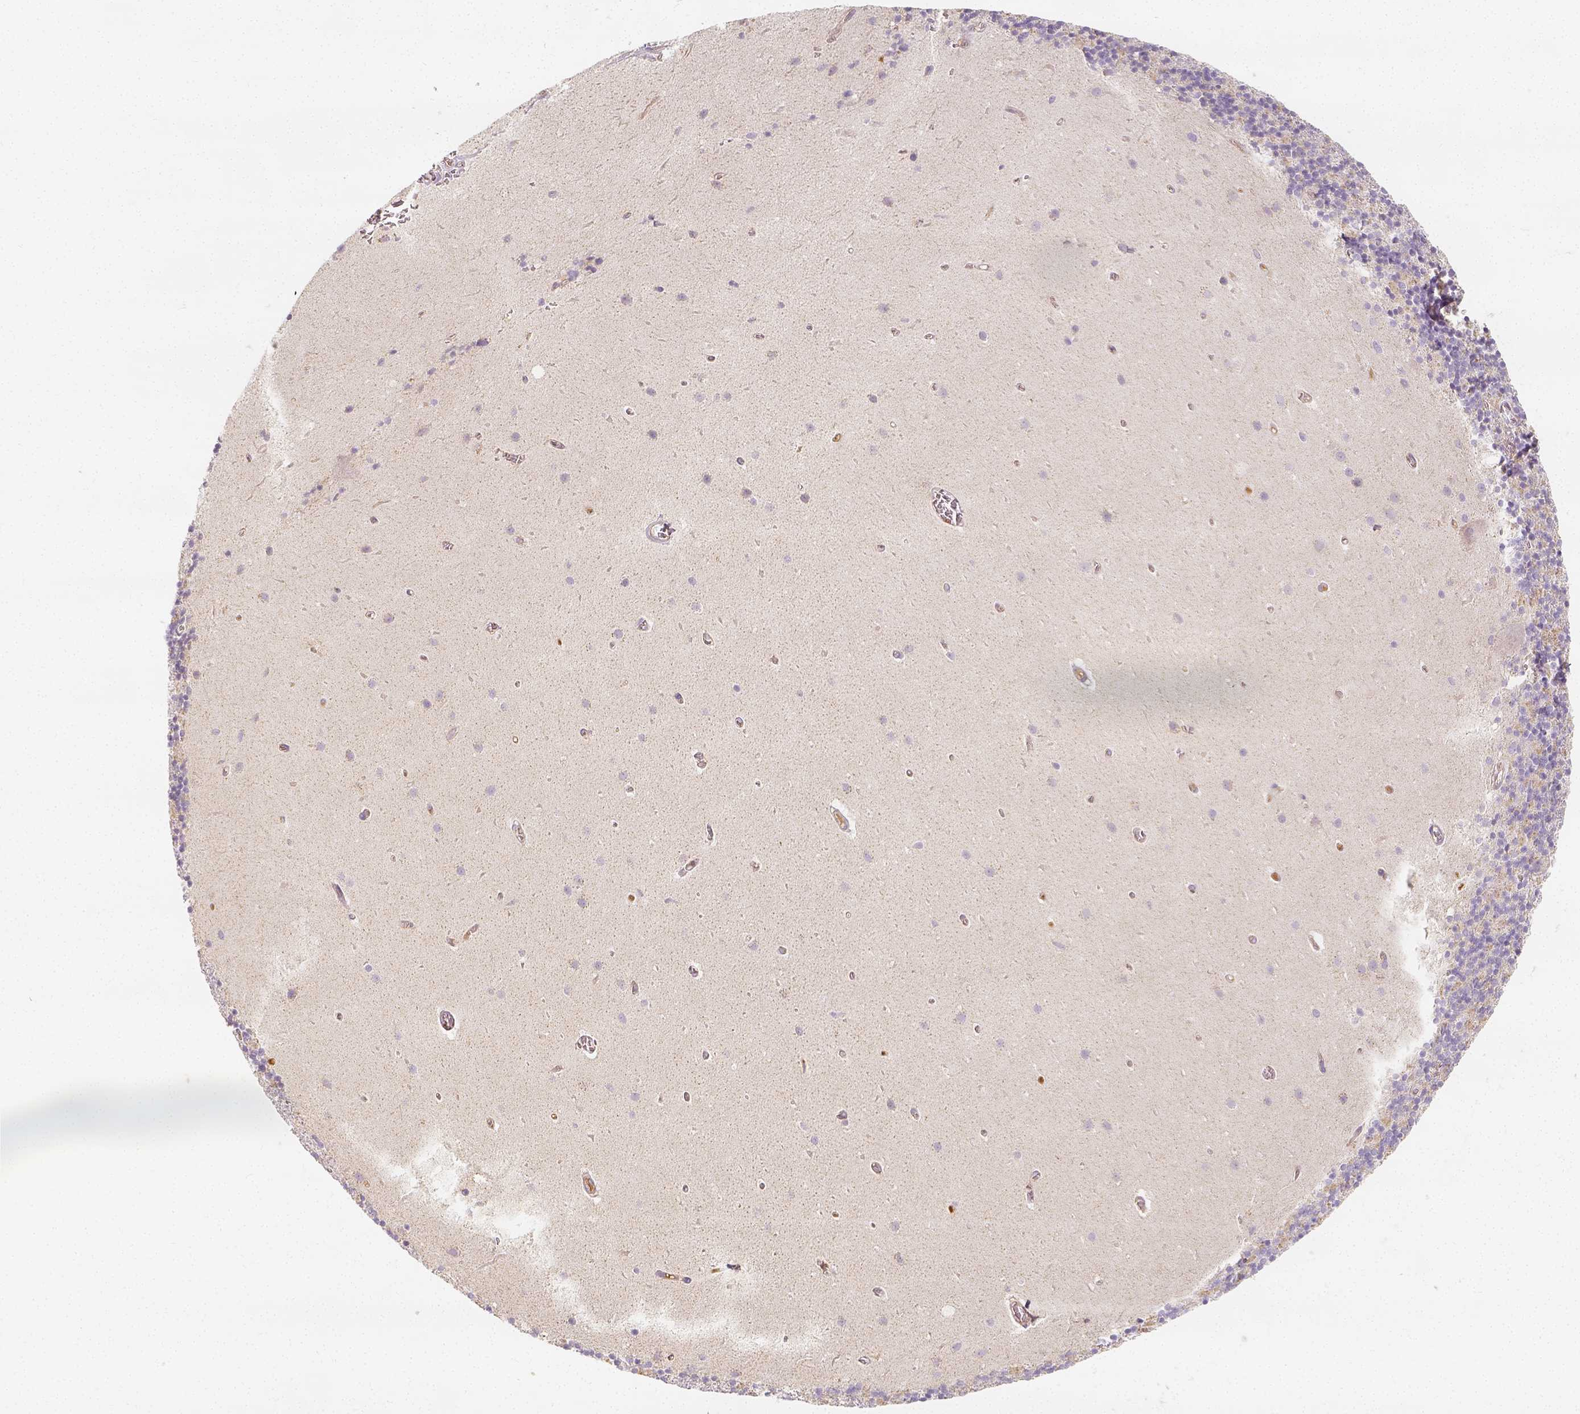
{"staining": {"intensity": "moderate", "quantity": "<25%", "location": "cytoplasmic/membranous"}, "tissue": "cerebellum", "cell_type": "Cells in granular layer", "image_type": "normal", "snomed": [{"axis": "morphology", "description": "Normal tissue, NOS"}, {"axis": "topography", "description": "Cerebellum"}], "caption": "Immunohistochemical staining of normal human cerebellum shows <25% levels of moderate cytoplasmic/membranous protein expression in about <25% of cells in granular layer. (DAB = brown stain, brightfield microscopy at high magnification).", "gene": "PTPRJ", "patient": {"sex": "male", "age": 70}}